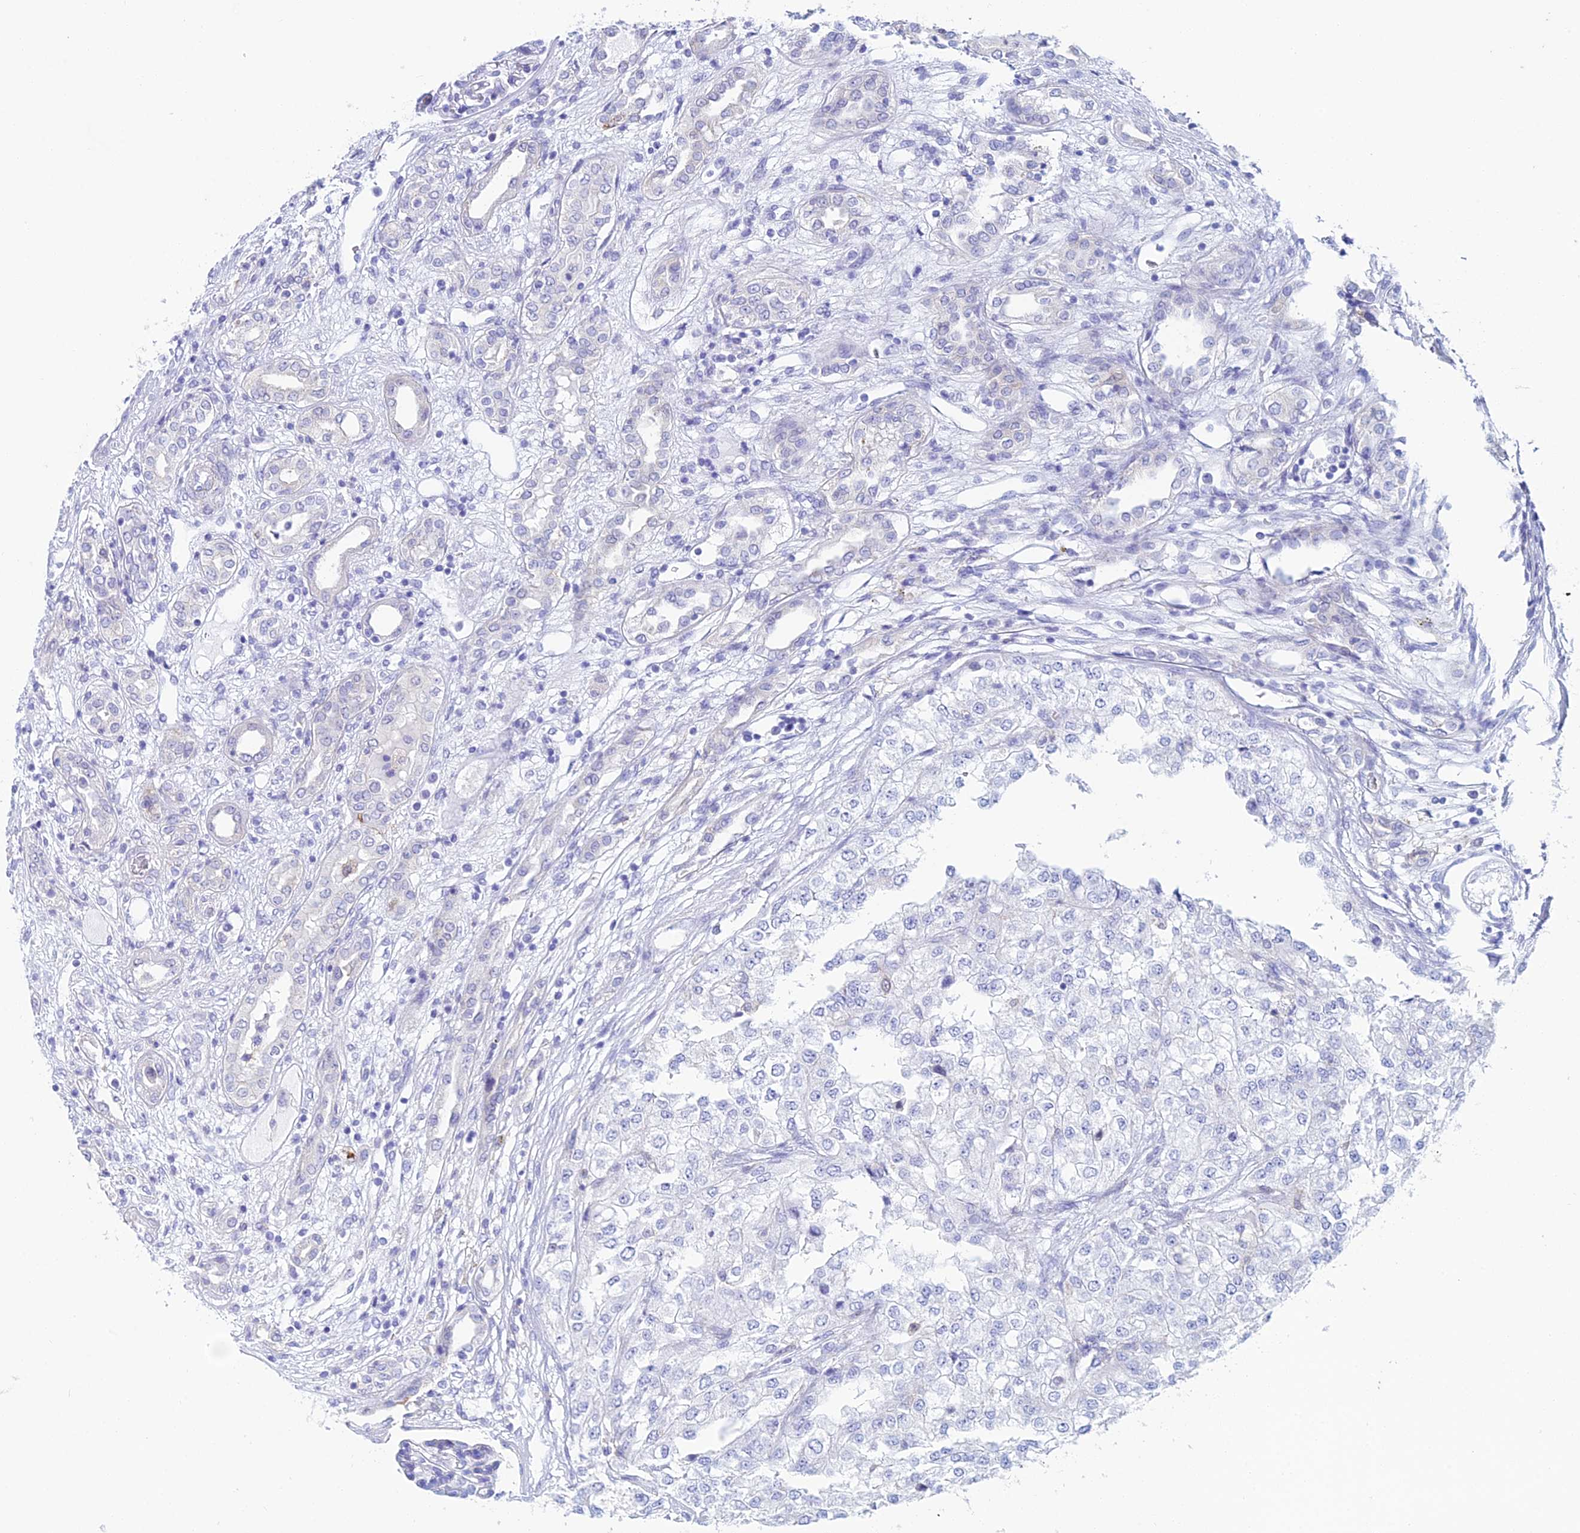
{"staining": {"intensity": "negative", "quantity": "none", "location": "none"}, "tissue": "renal cancer", "cell_type": "Tumor cells", "image_type": "cancer", "snomed": [{"axis": "morphology", "description": "Adenocarcinoma, NOS"}, {"axis": "topography", "description": "Kidney"}], "caption": "Tumor cells are negative for protein expression in human renal cancer.", "gene": "KCNK17", "patient": {"sex": "female", "age": 54}}